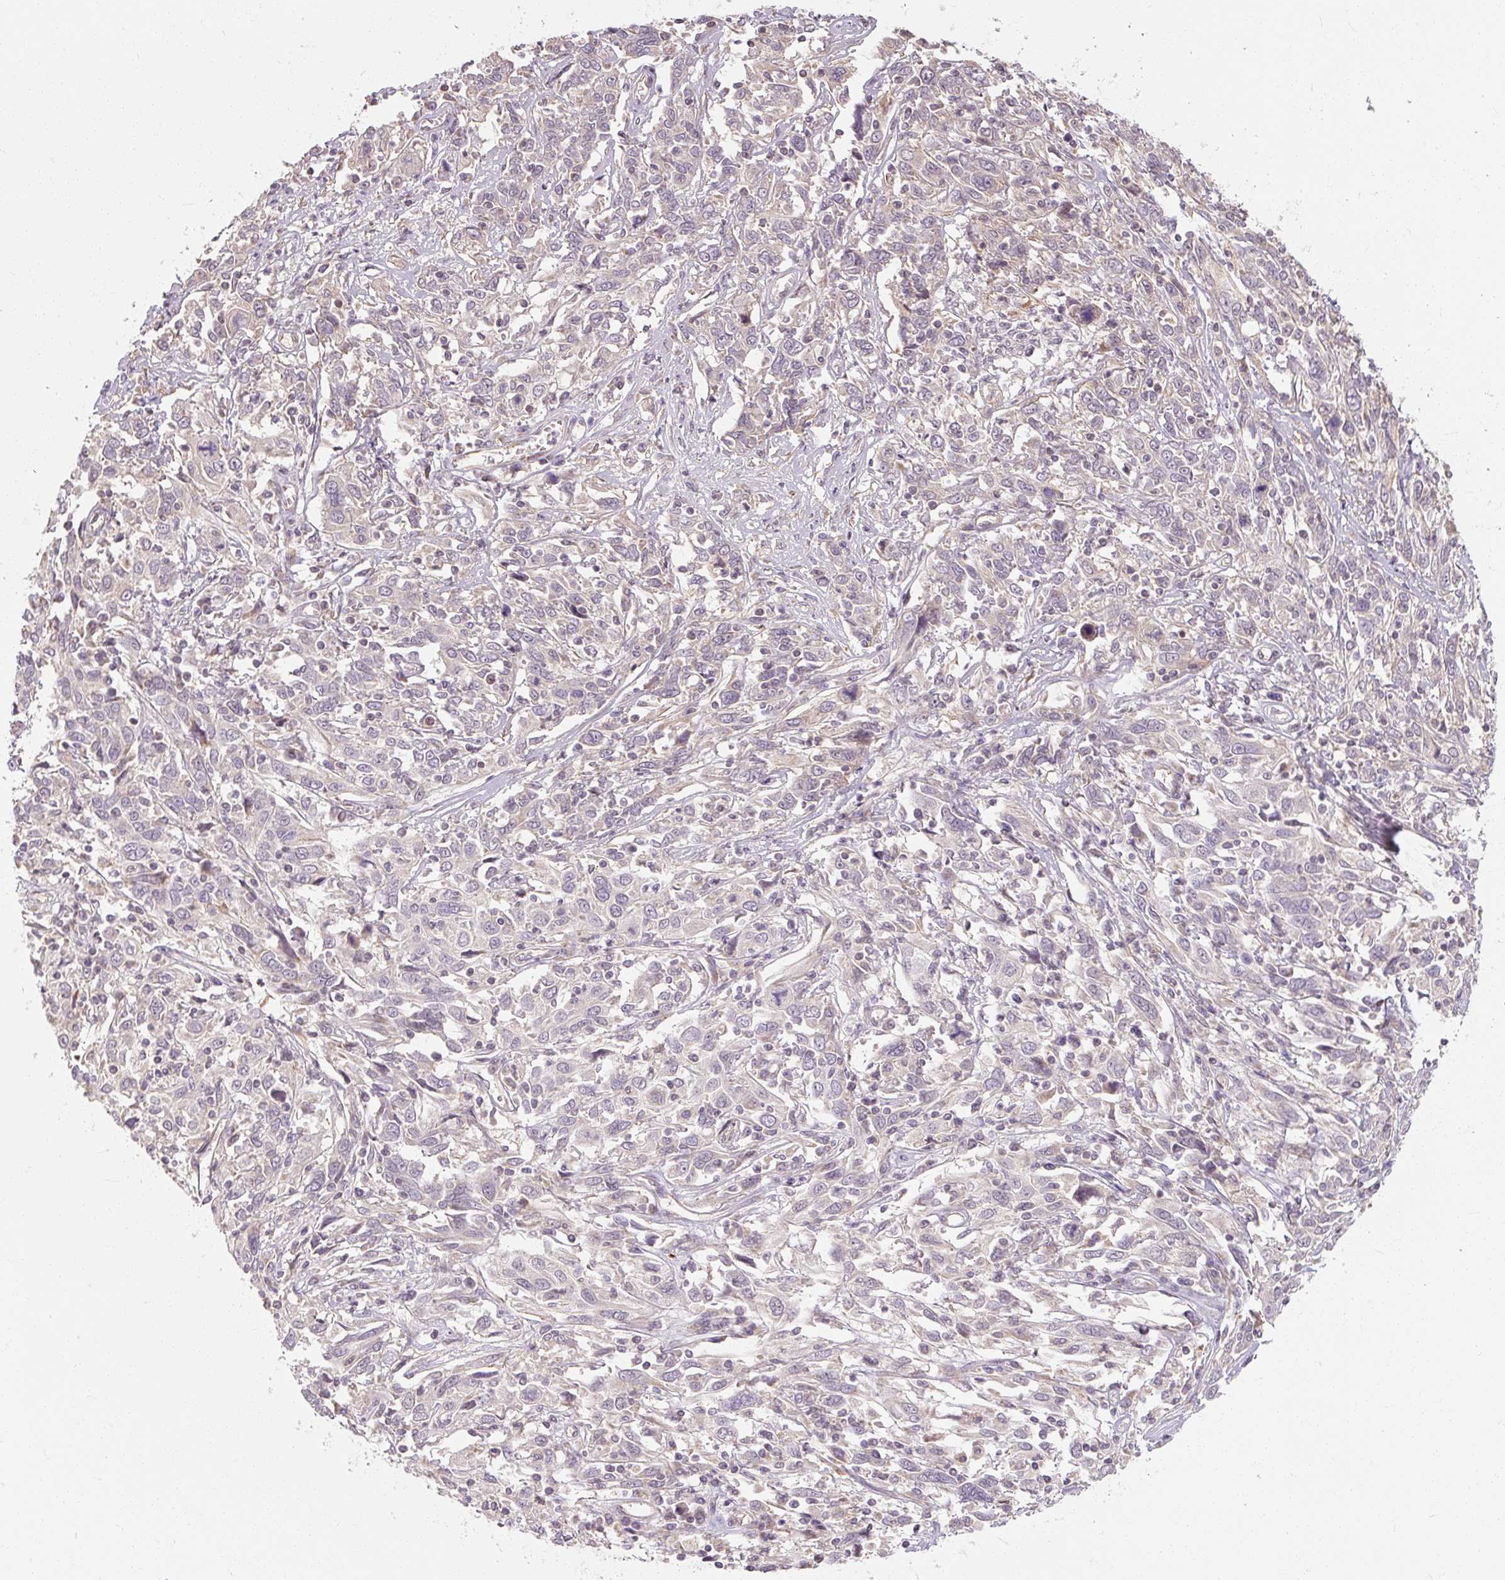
{"staining": {"intensity": "negative", "quantity": "none", "location": "none"}, "tissue": "cervical cancer", "cell_type": "Tumor cells", "image_type": "cancer", "snomed": [{"axis": "morphology", "description": "Squamous cell carcinoma, NOS"}, {"axis": "topography", "description": "Cervix"}], "caption": "Tumor cells show no significant protein expression in cervical cancer (squamous cell carcinoma).", "gene": "RB1CC1", "patient": {"sex": "female", "age": 46}}